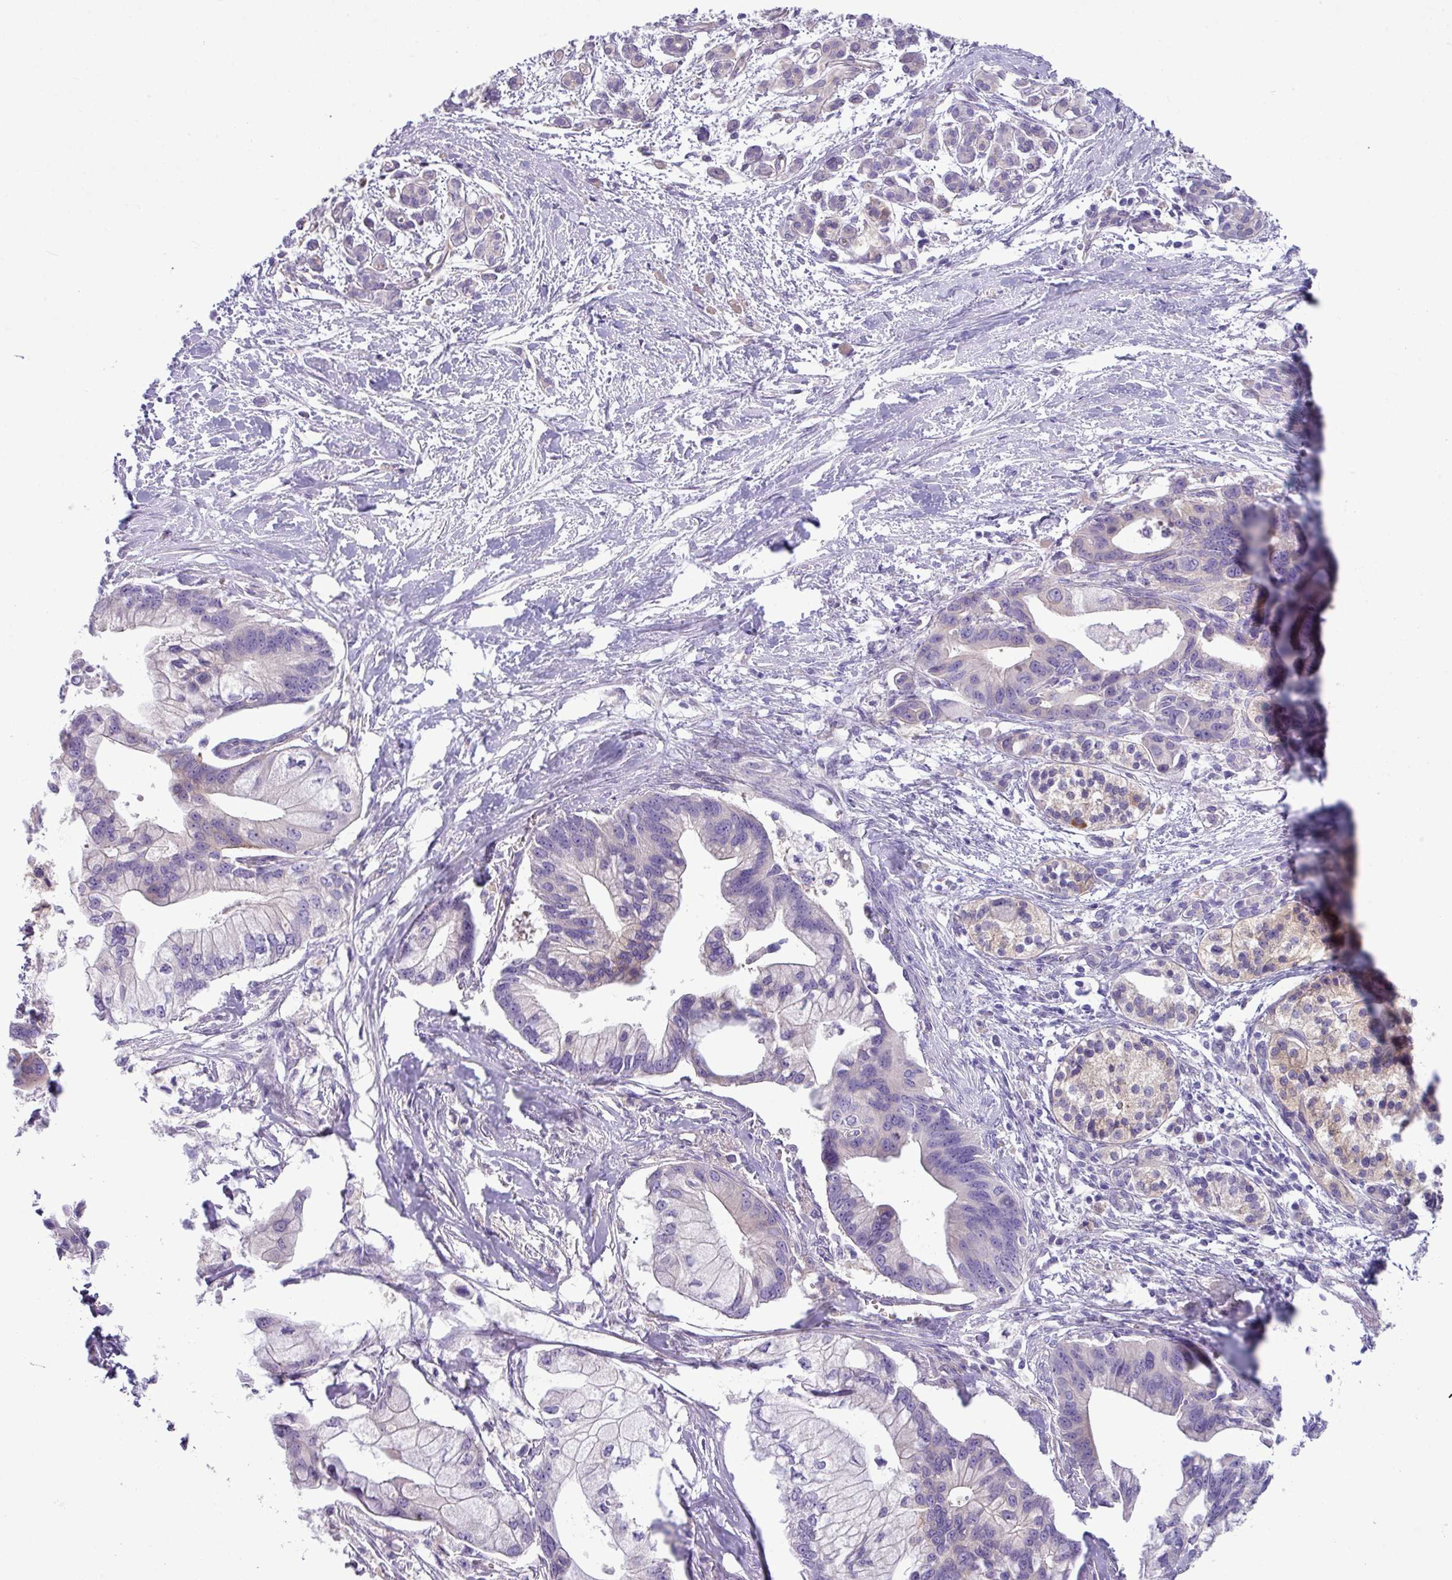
{"staining": {"intensity": "negative", "quantity": "none", "location": "none"}, "tissue": "pancreatic cancer", "cell_type": "Tumor cells", "image_type": "cancer", "snomed": [{"axis": "morphology", "description": "Adenocarcinoma, NOS"}, {"axis": "topography", "description": "Pancreas"}], "caption": "Immunohistochemical staining of human pancreatic adenocarcinoma demonstrates no significant expression in tumor cells.", "gene": "KIRREL3", "patient": {"sex": "male", "age": 68}}